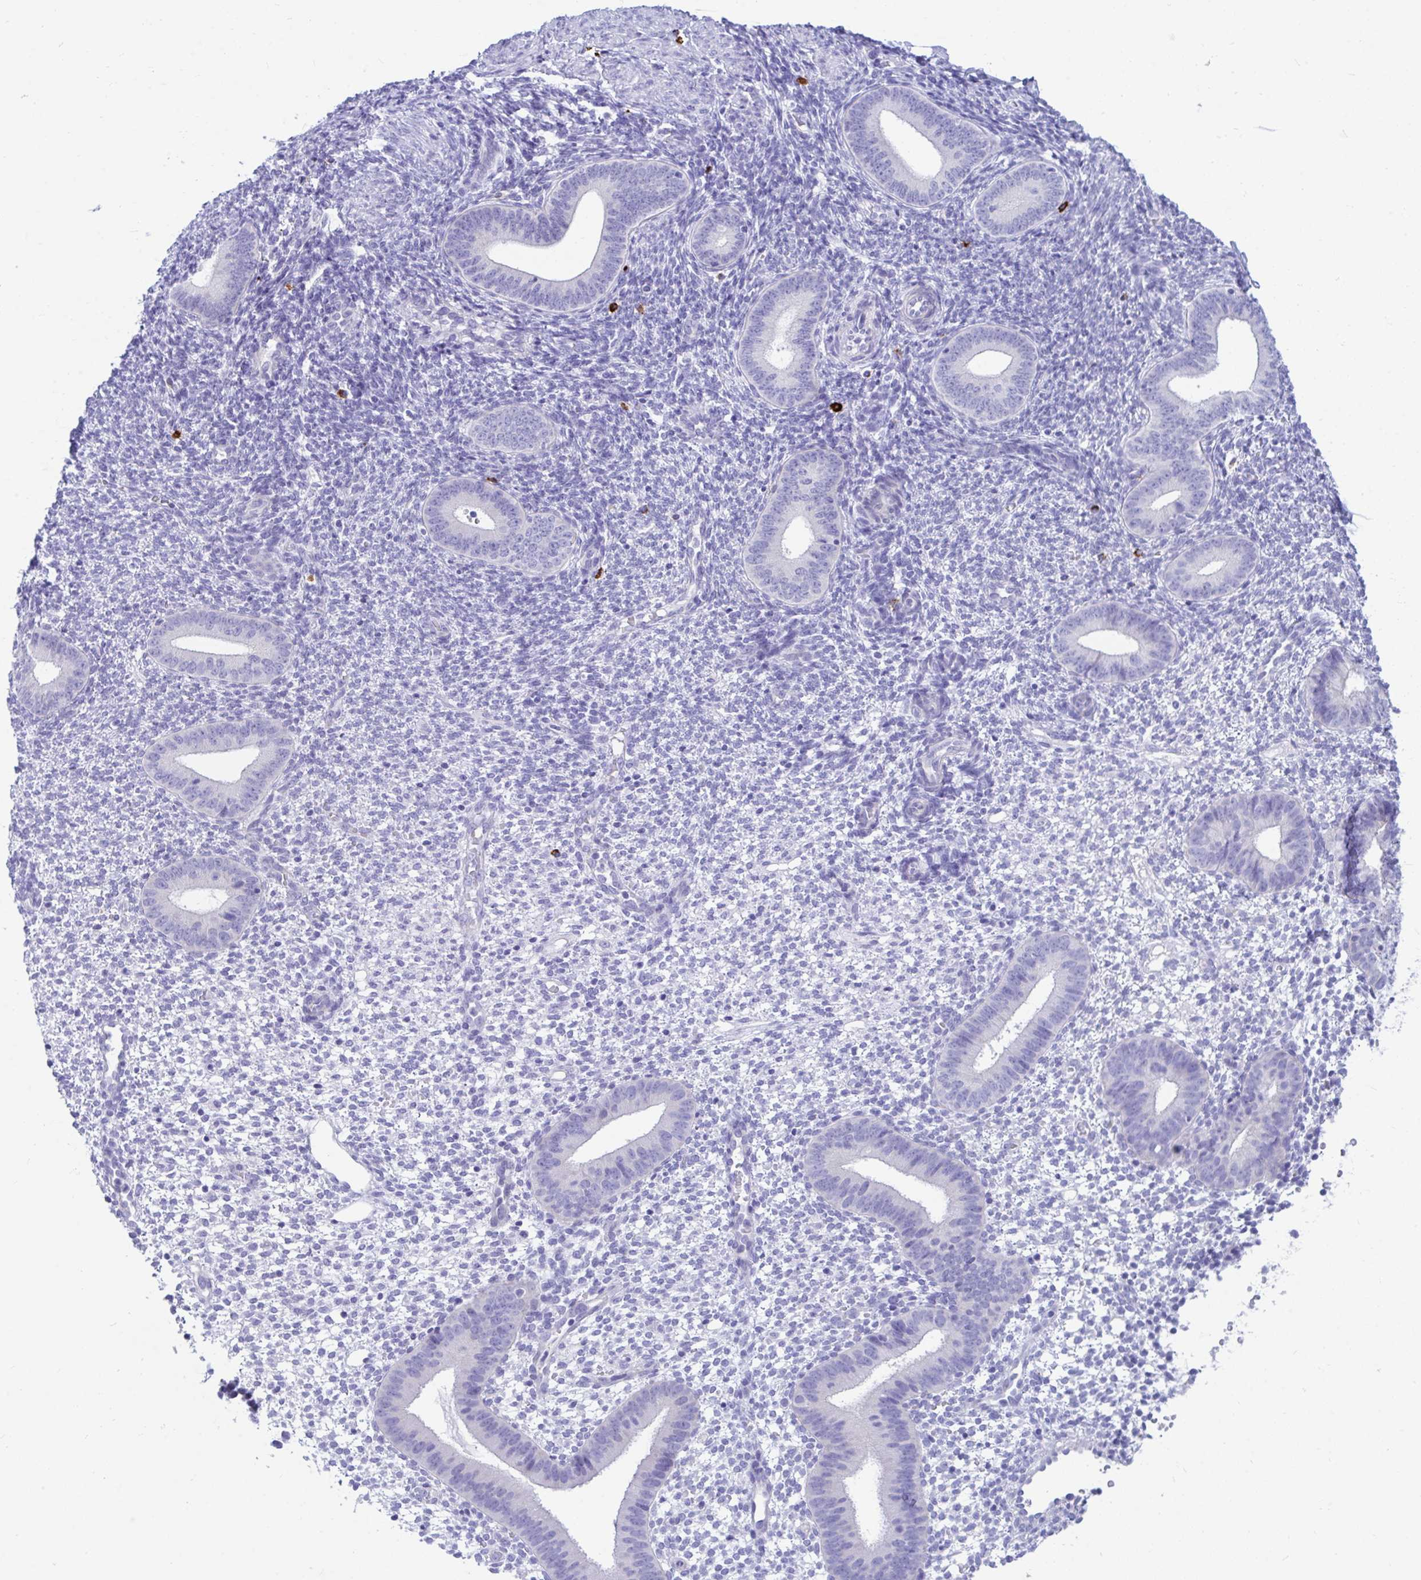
{"staining": {"intensity": "negative", "quantity": "none", "location": "none"}, "tissue": "endometrium", "cell_type": "Cells in endometrial stroma", "image_type": "normal", "snomed": [{"axis": "morphology", "description": "Normal tissue, NOS"}, {"axis": "topography", "description": "Endometrium"}], "caption": "A micrograph of endometrium stained for a protein shows no brown staining in cells in endometrial stroma.", "gene": "SHISA8", "patient": {"sex": "female", "age": 40}}